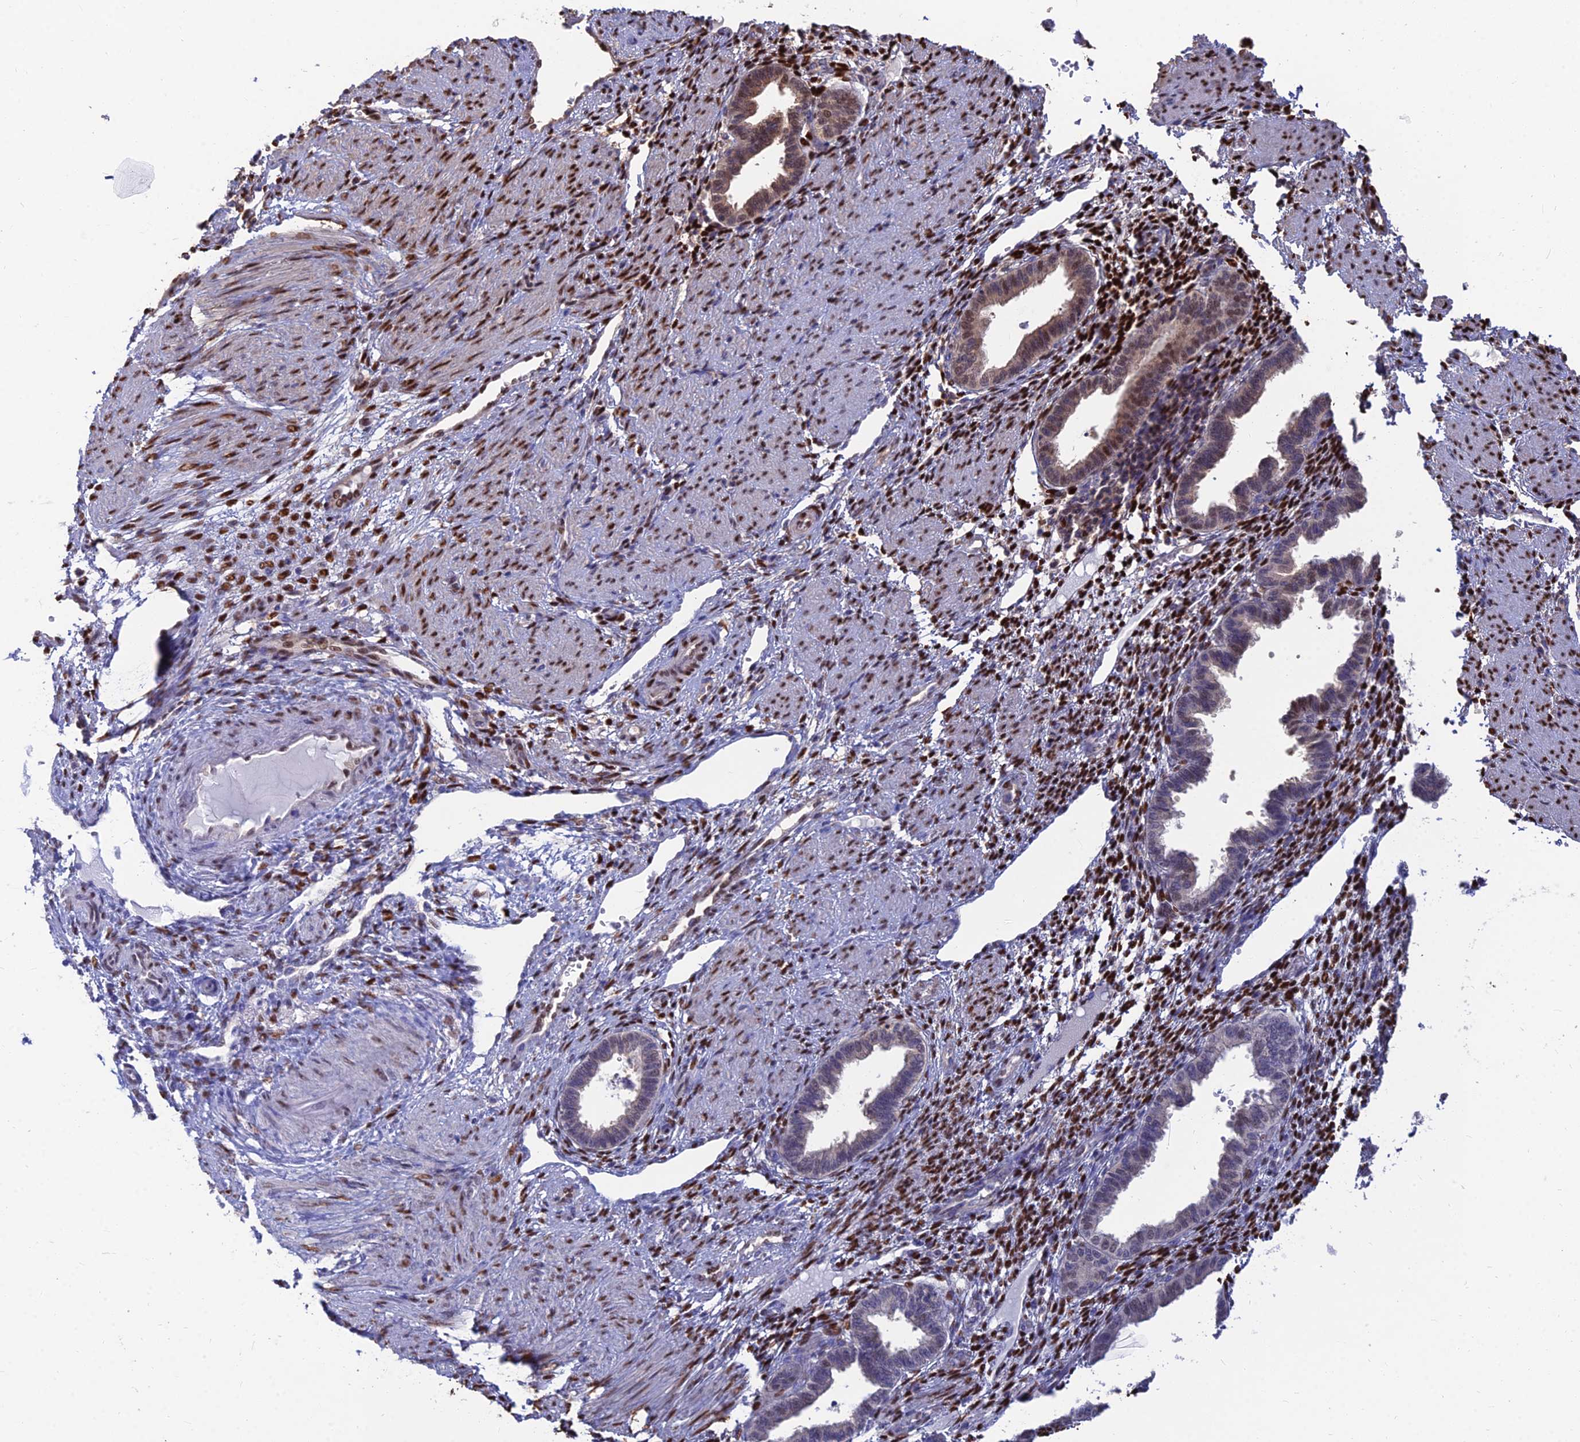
{"staining": {"intensity": "strong", "quantity": "25%-75%", "location": "nuclear"}, "tissue": "endometrium", "cell_type": "Cells in endometrial stroma", "image_type": "normal", "snomed": [{"axis": "morphology", "description": "Normal tissue, NOS"}, {"axis": "topography", "description": "Endometrium"}], "caption": "Strong nuclear staining for a protein is seen in about 25%-75% of cells in endometrial stroma of unremarkable endometrium using immunohistochemistry.", "gene": "DNPEP", "patient": {"sex": "female", "age": 33}}